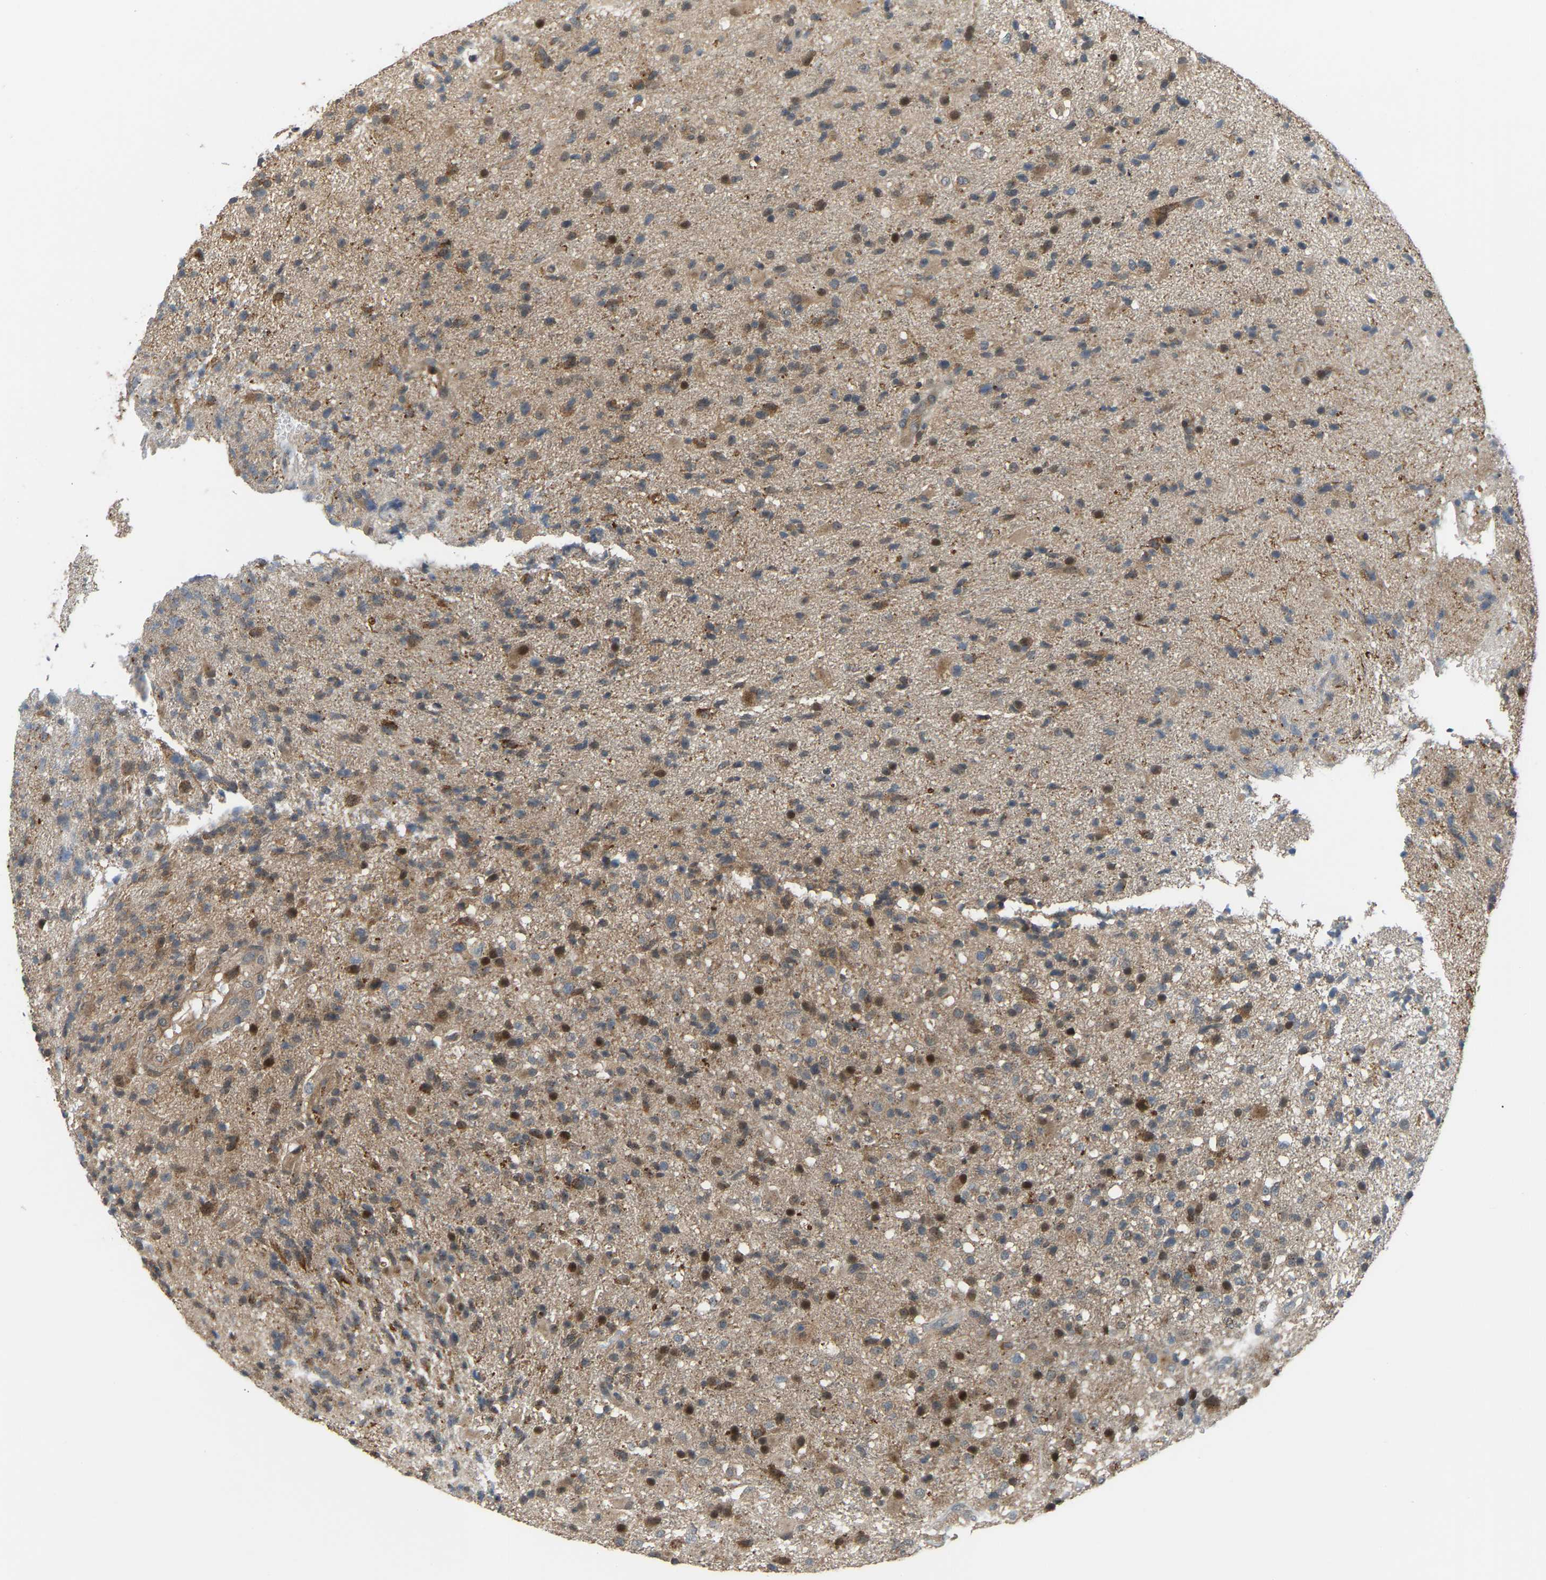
{"staining": {"intensity": "moderate", "quantity": "25%-75%", "location": "cytoplasmic/membranous,nuclear"}, "tissue": "glioma", "cell_type": "Tumor cells", "image_type": "cancer", "snomed": [{"axis": "morphology", "description": "Glioma, malignant, High grade"}, {"axis": "topography", "description": "Brain"}], "caption": "Approximately 25%-75% of tumor cells in glioma exhibit moderate cytoplasmic/membranous and nuclear protein staining as visualized by brown immunohistochemical staining.", "gene": "CROT", "patient": {"sex": "male", "age": 72}}